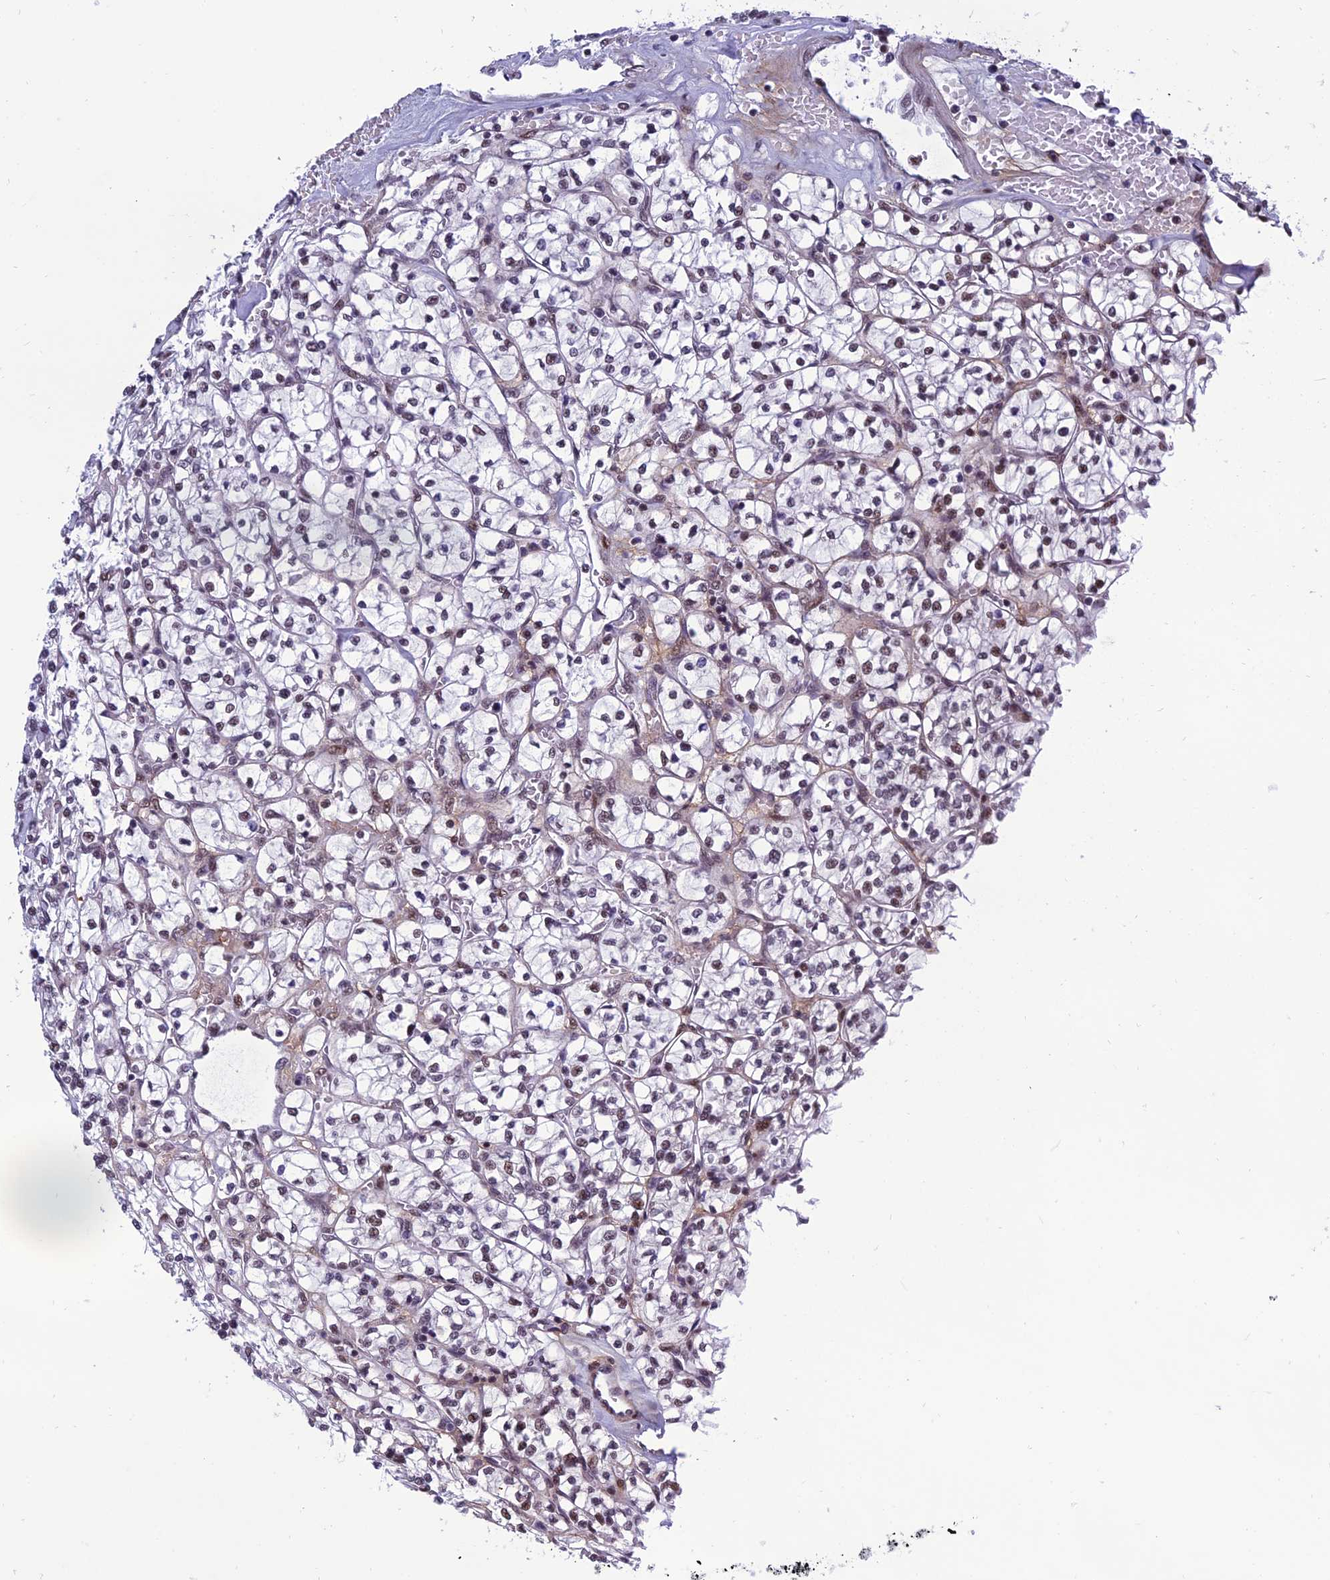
{"staining": {"intensity": "weak", "quantity": "25%-75%", "location": "nuclear"}, "tissue": "renal cancer", "cell_type": "Tumor cells", "image_type": "cancer", "snomed": [{"axis": "morphology", "description": "Adenocarcinoma, NOS"}, {"axis": "topography", "description": "Kidney"}], "caption": "The image displays staining of renal adenocarcinoma, revealing weak nuclear protein expression (brown color) within tumor cells. The protein of interest is shown in brown color, while the nuclei are stained blue.", "gene": "RSRC1", "patient": {"sex": "female", "age": 64}}